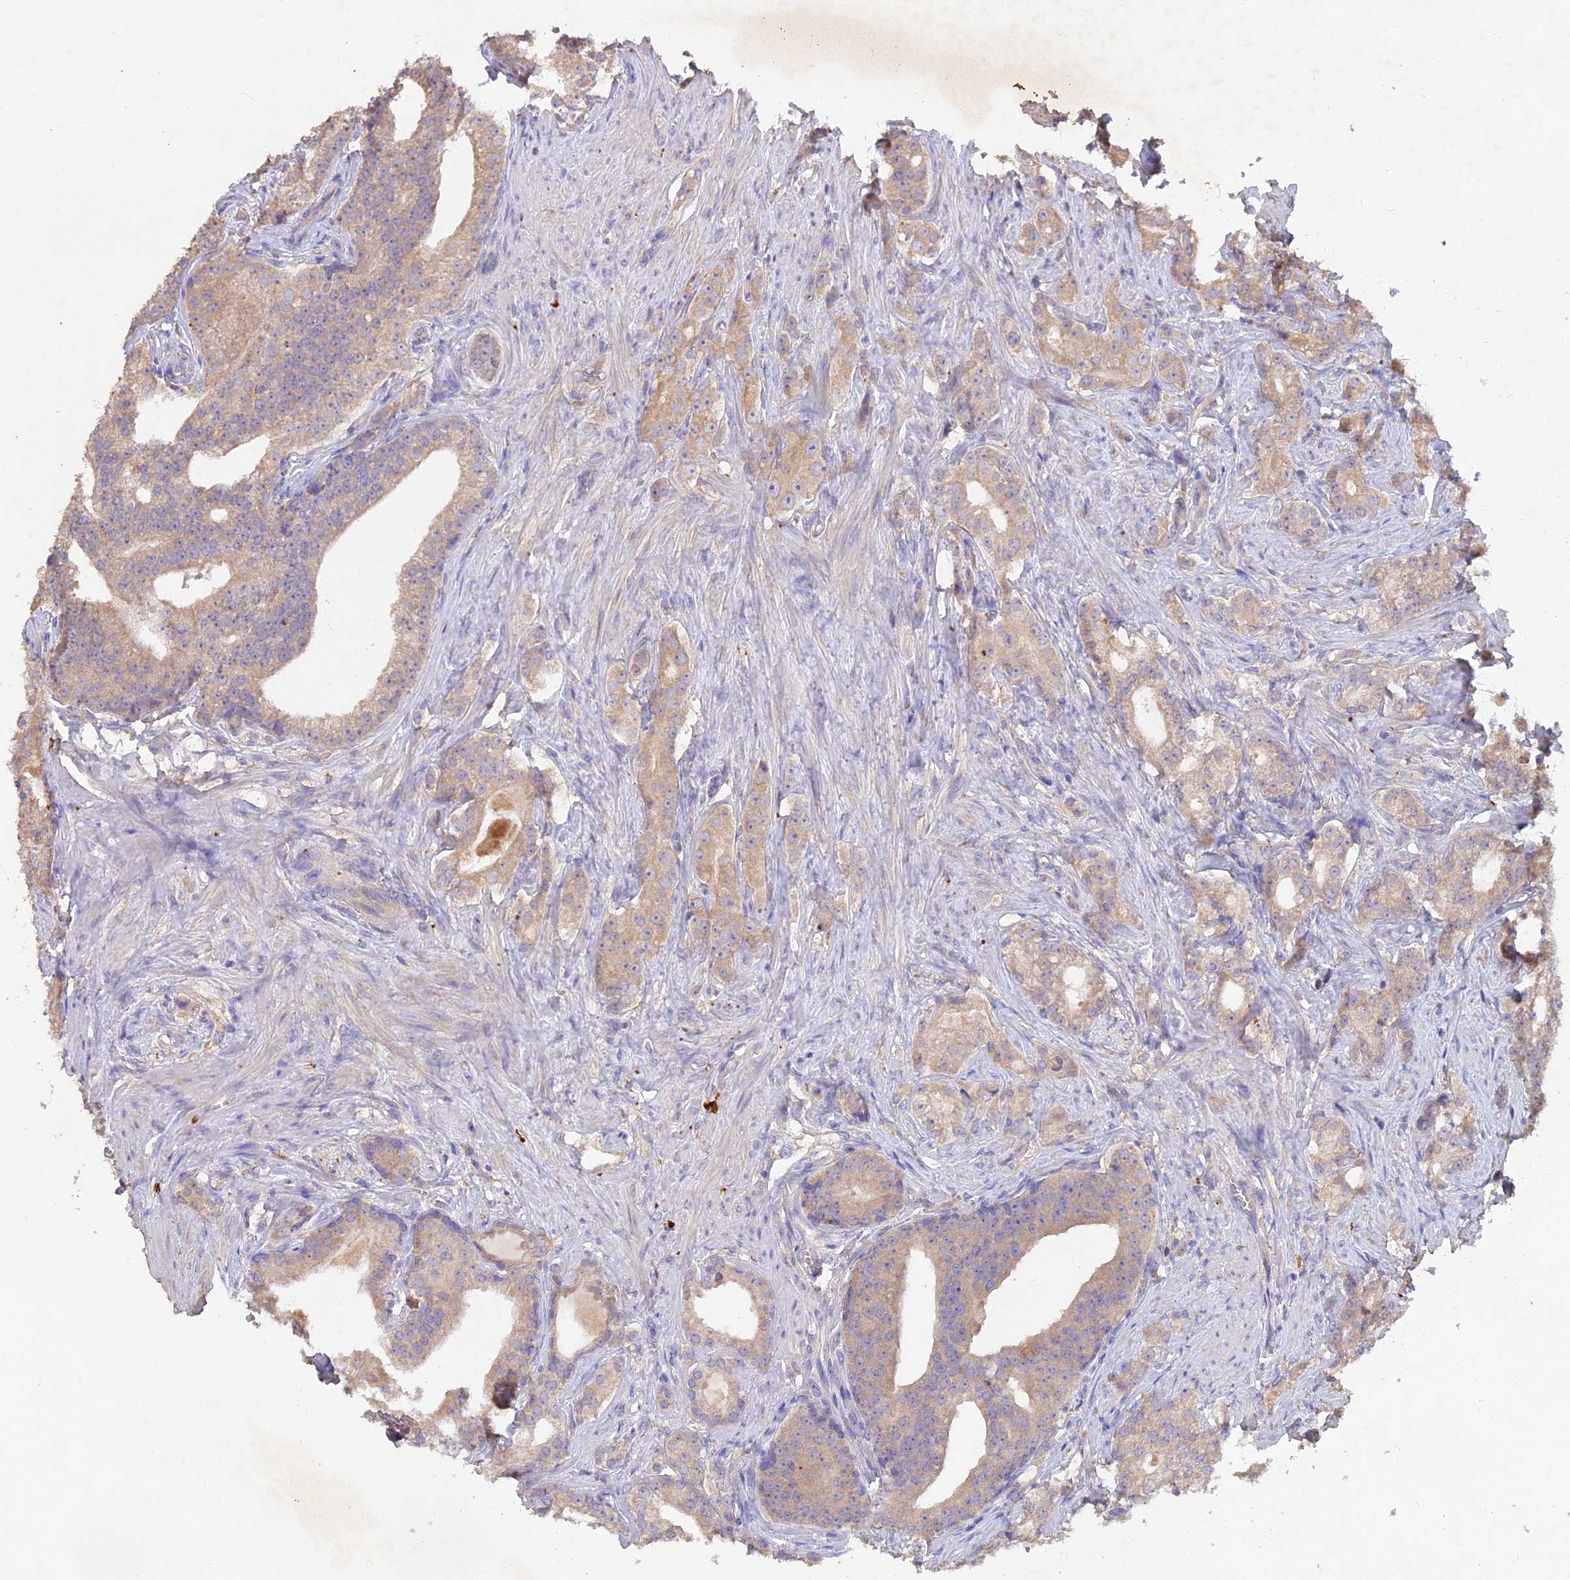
{"staining": {"intensity": "weak", "quantity": "<25%", "location": "cytoplasmic/membranous"}, "tissue": "prostate cancer", "cell_type": "Tumor cells", "image_type": "cancer", "snomed": [{"axis": "morphology", "description": "Adenocarcinoma, Low grade"}, {"axis": "topography", "description": "Prostate"}], "caption": "High power microscopy micrograph of an immunohistochemistry photomicrograph of prostate cancer, revealing no significant expression in tumor cells.", "gene": "SLC26A4", "patient": {"sex": "male", "age": 71}}